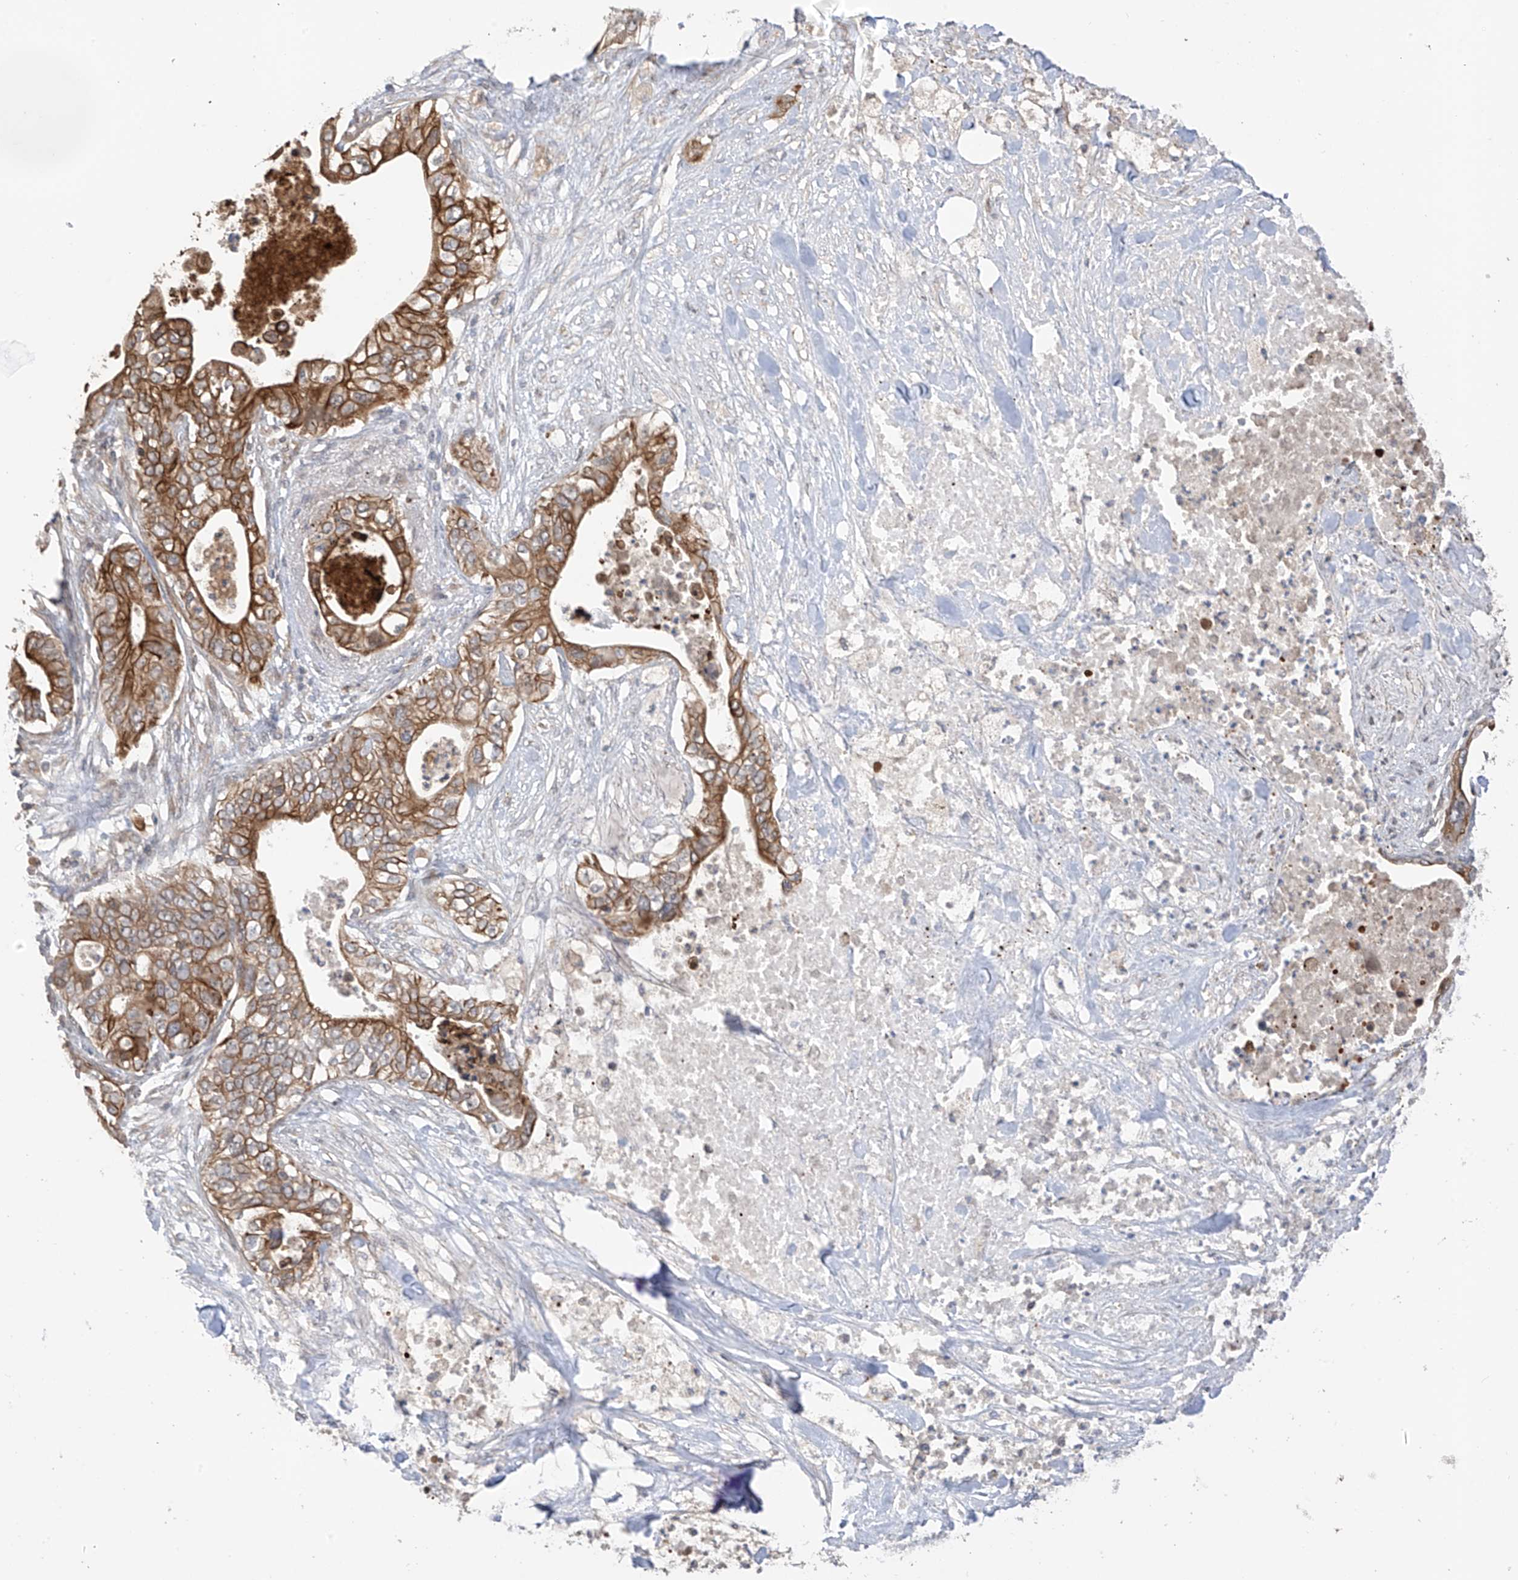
{"staining": {"intensity": "moderate", "quantity": ">75%", "location": "cytoplasmic/membranous"}, "tissue": "pancreatic cancer", "cell_type": "Tumor cells", "image_type": "cancer", "snomed": [{"axis": "morphology", "description": "Adenocarcinoma, NOS"}, {"axis": "topography", "description": "Pancreas"}], "caption": "A micrograph of pancreatic cancer (adenocarcinoma) stained for a protein reveals moderate cytoplasmic/membranous brown staining in tumor cells.", "gene": "RPAIN", "patient": {"sex": "female", "age": 78}}